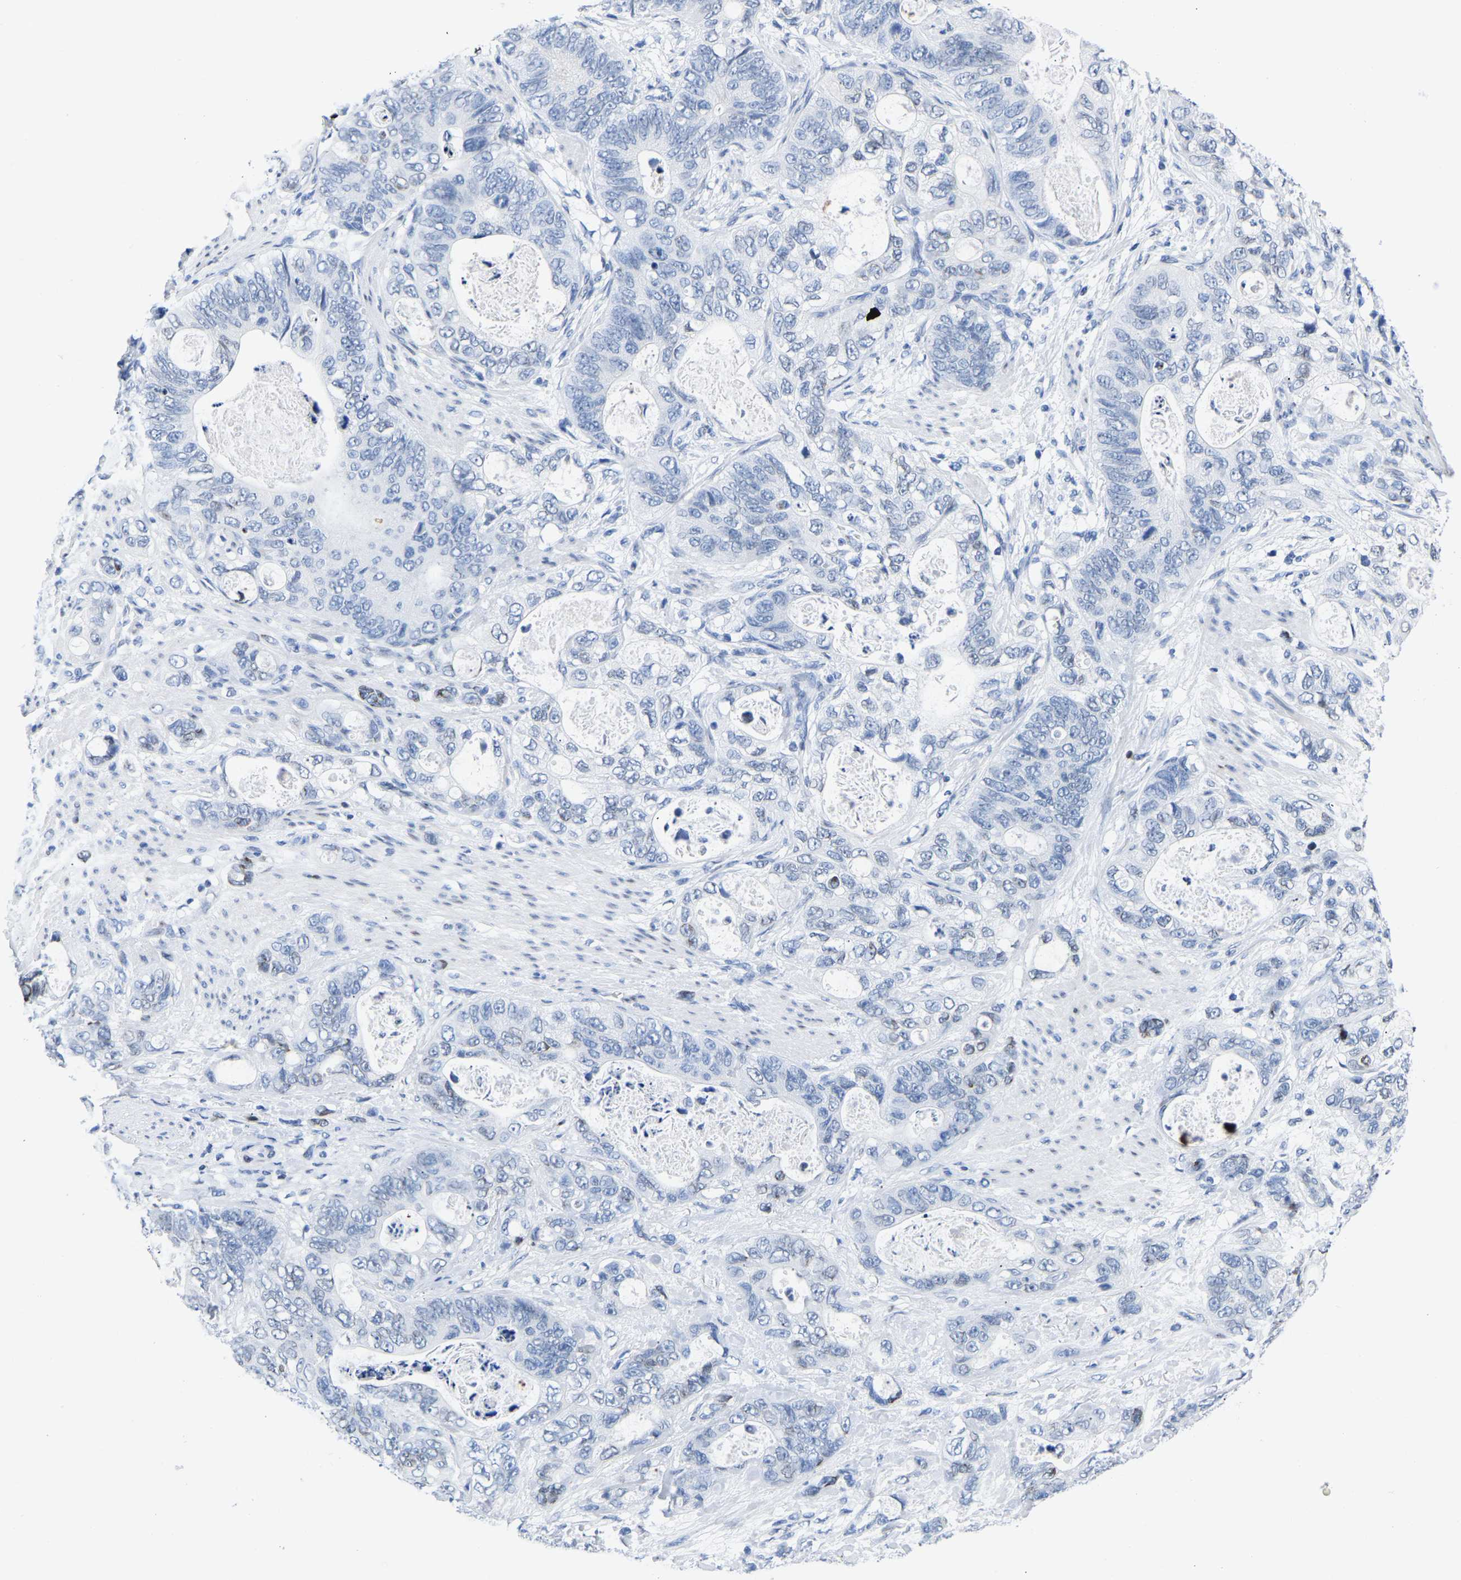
{"staining": {"intensity": "negative", "quantity": "none", "location": "none"}, "tissue": "stomach cancer", "cell_type": "Tumor cells", "image_type": "cancer", "snomed": [{"axis": "morphology", "description": "Normal tissue, NOS"}, {"axis": "morphology", "description": "Adenocarcinoma, NOS"}, {"axis": "topography", "description": "Stomach"}], "caption": "IHC of adenocarcinoma (stomach) shows no positivity in tumor cells.", "gene": "UPK3A", "patient": {"sex": "female", "age": 89}}